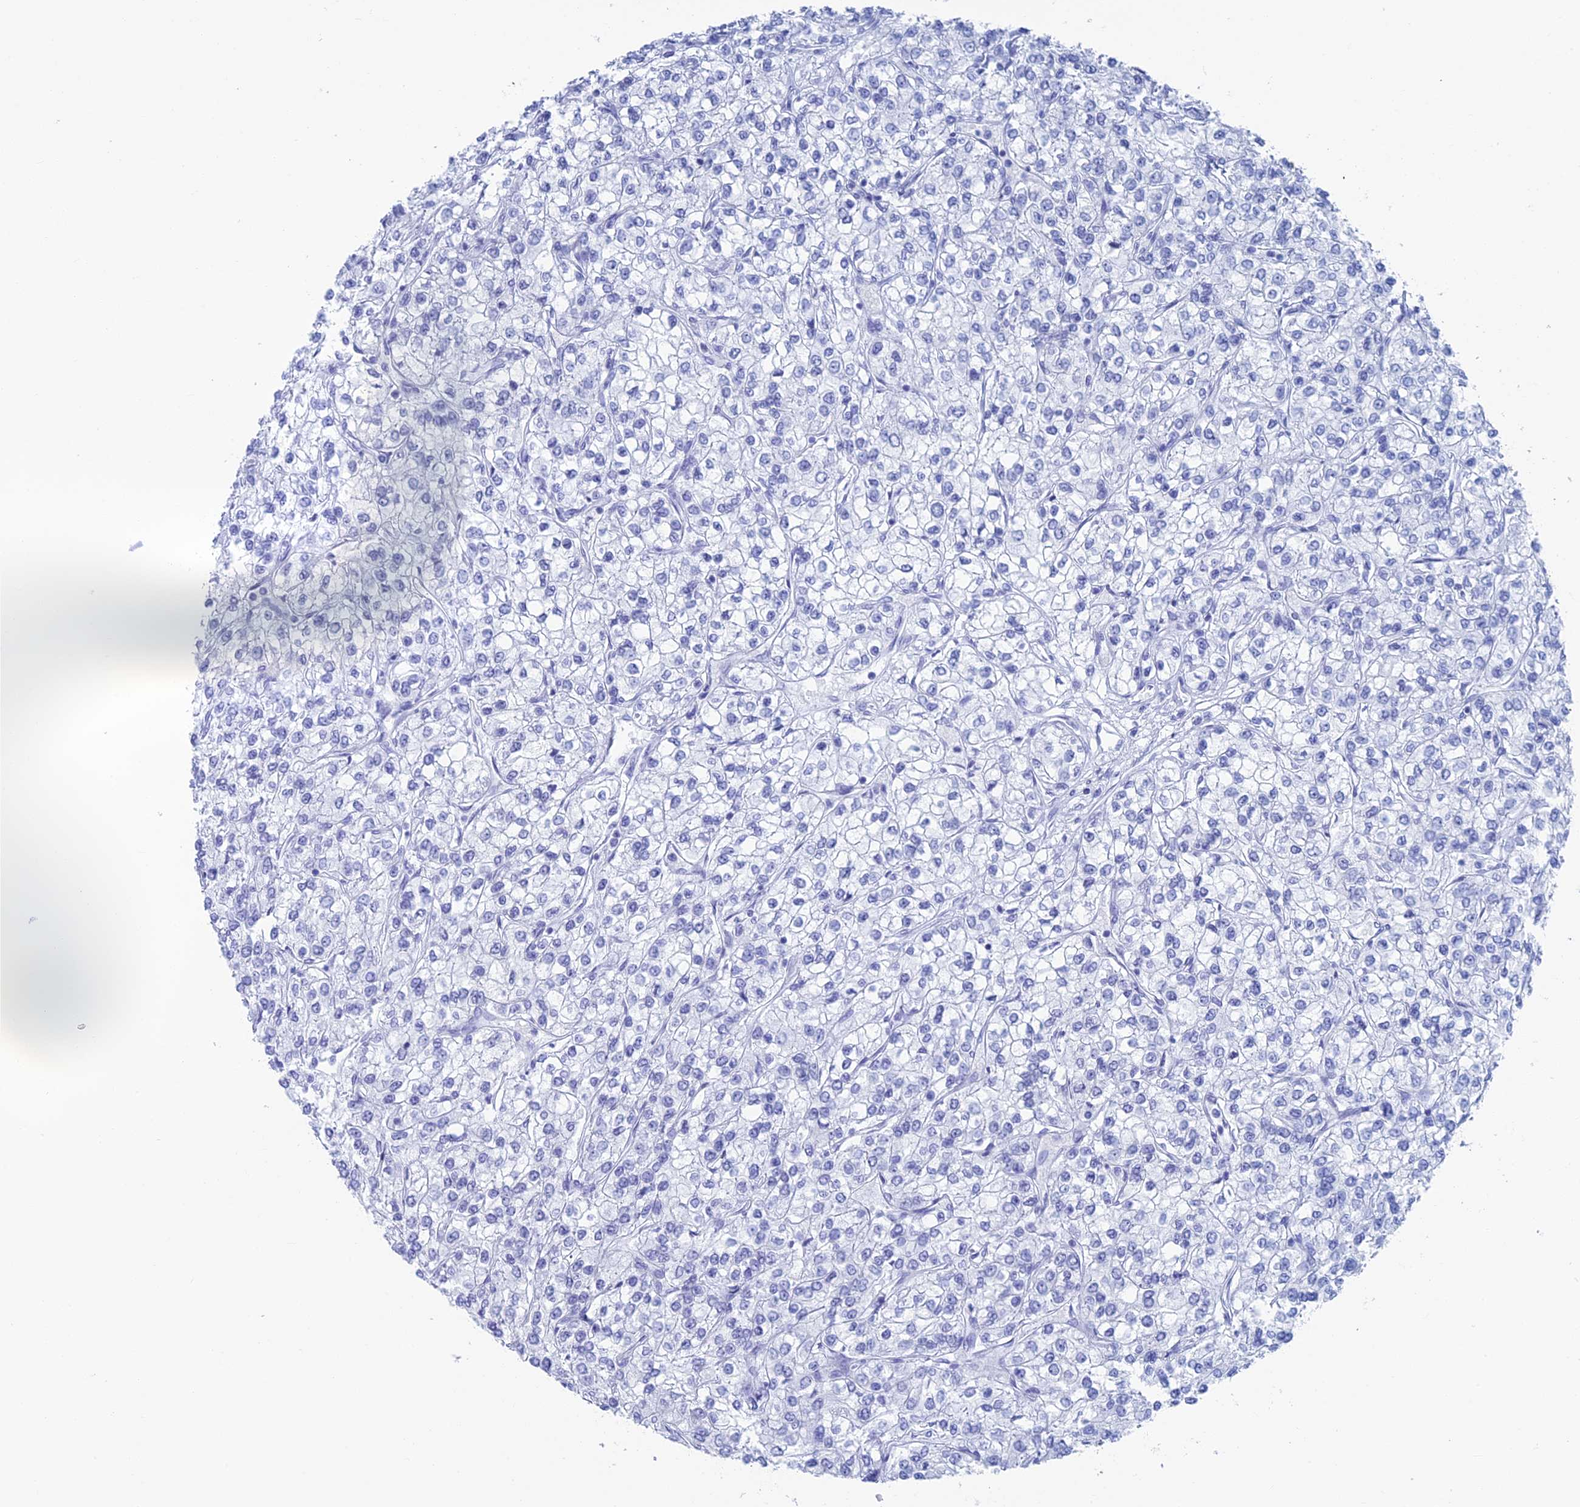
{"staining": {"intensity": "negative", "quantity": "none", "location": "none"}, "tissue": "renal cancer", "cell_type": "Tumor cells", "image_type": "cancer", "snomed": [{"axis": "morphology", "description": "Adenocarcinoma, NOS"}, {"axis": "topography", "description": "Kidney"}], "caption": "The photomicrograph reveals no staining of tumor cells in renal adenocarcinoma.", "gene": "TBC1D30", "patient": {"sex": "male", "age": 80}}